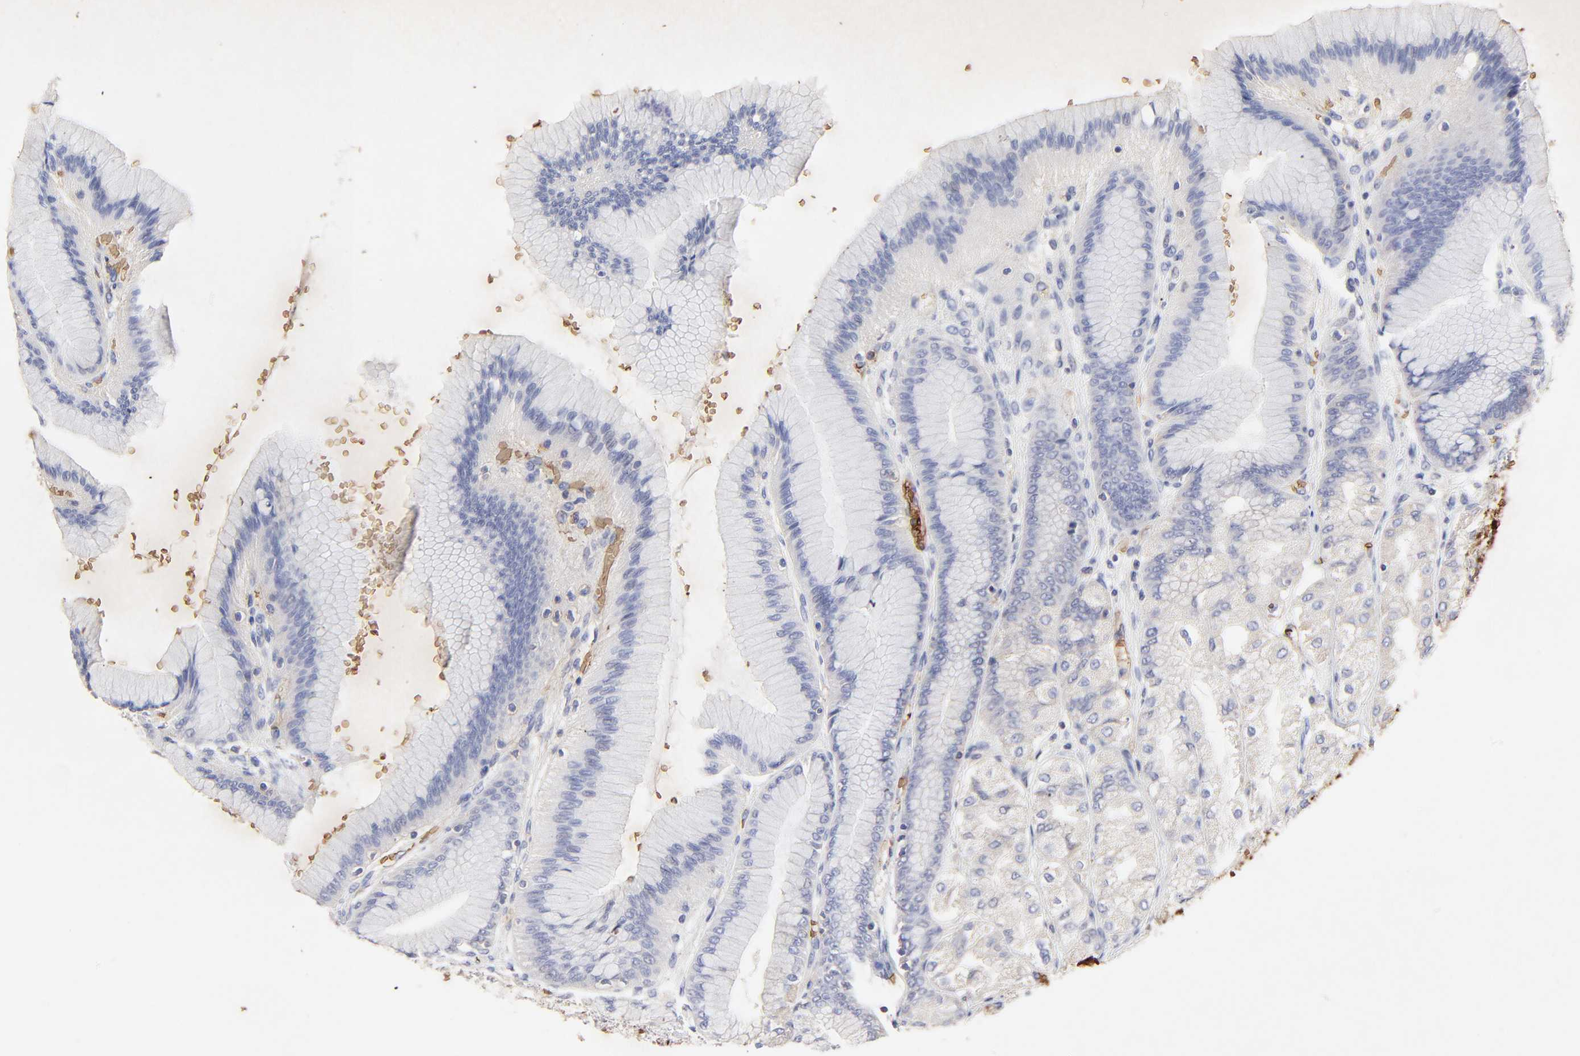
{"staining": {"intensity": "weak", "quantity": "<25%", "location": "cytoplasmic/membranous"}, "tissue": "stomach", "cell_type": "Glandular cells", "image_type": "normal", "snomed": [{"axis": "morphology", "description": "Normal tissue, NOS"}, {"axis": "morphology", "description": "Adenocarcinoma, NOS"}, {"axis": "topography", "description": "Stomach"}, {"axis": "topography", "description": "Stomach, lower"}], "caption": "This is an immunohistochemistry micrograph of unremarkable stomach. There is no staining in glandular cells.", "gene": "PAG1", "patient": {"sex": "female", "age": 65}}